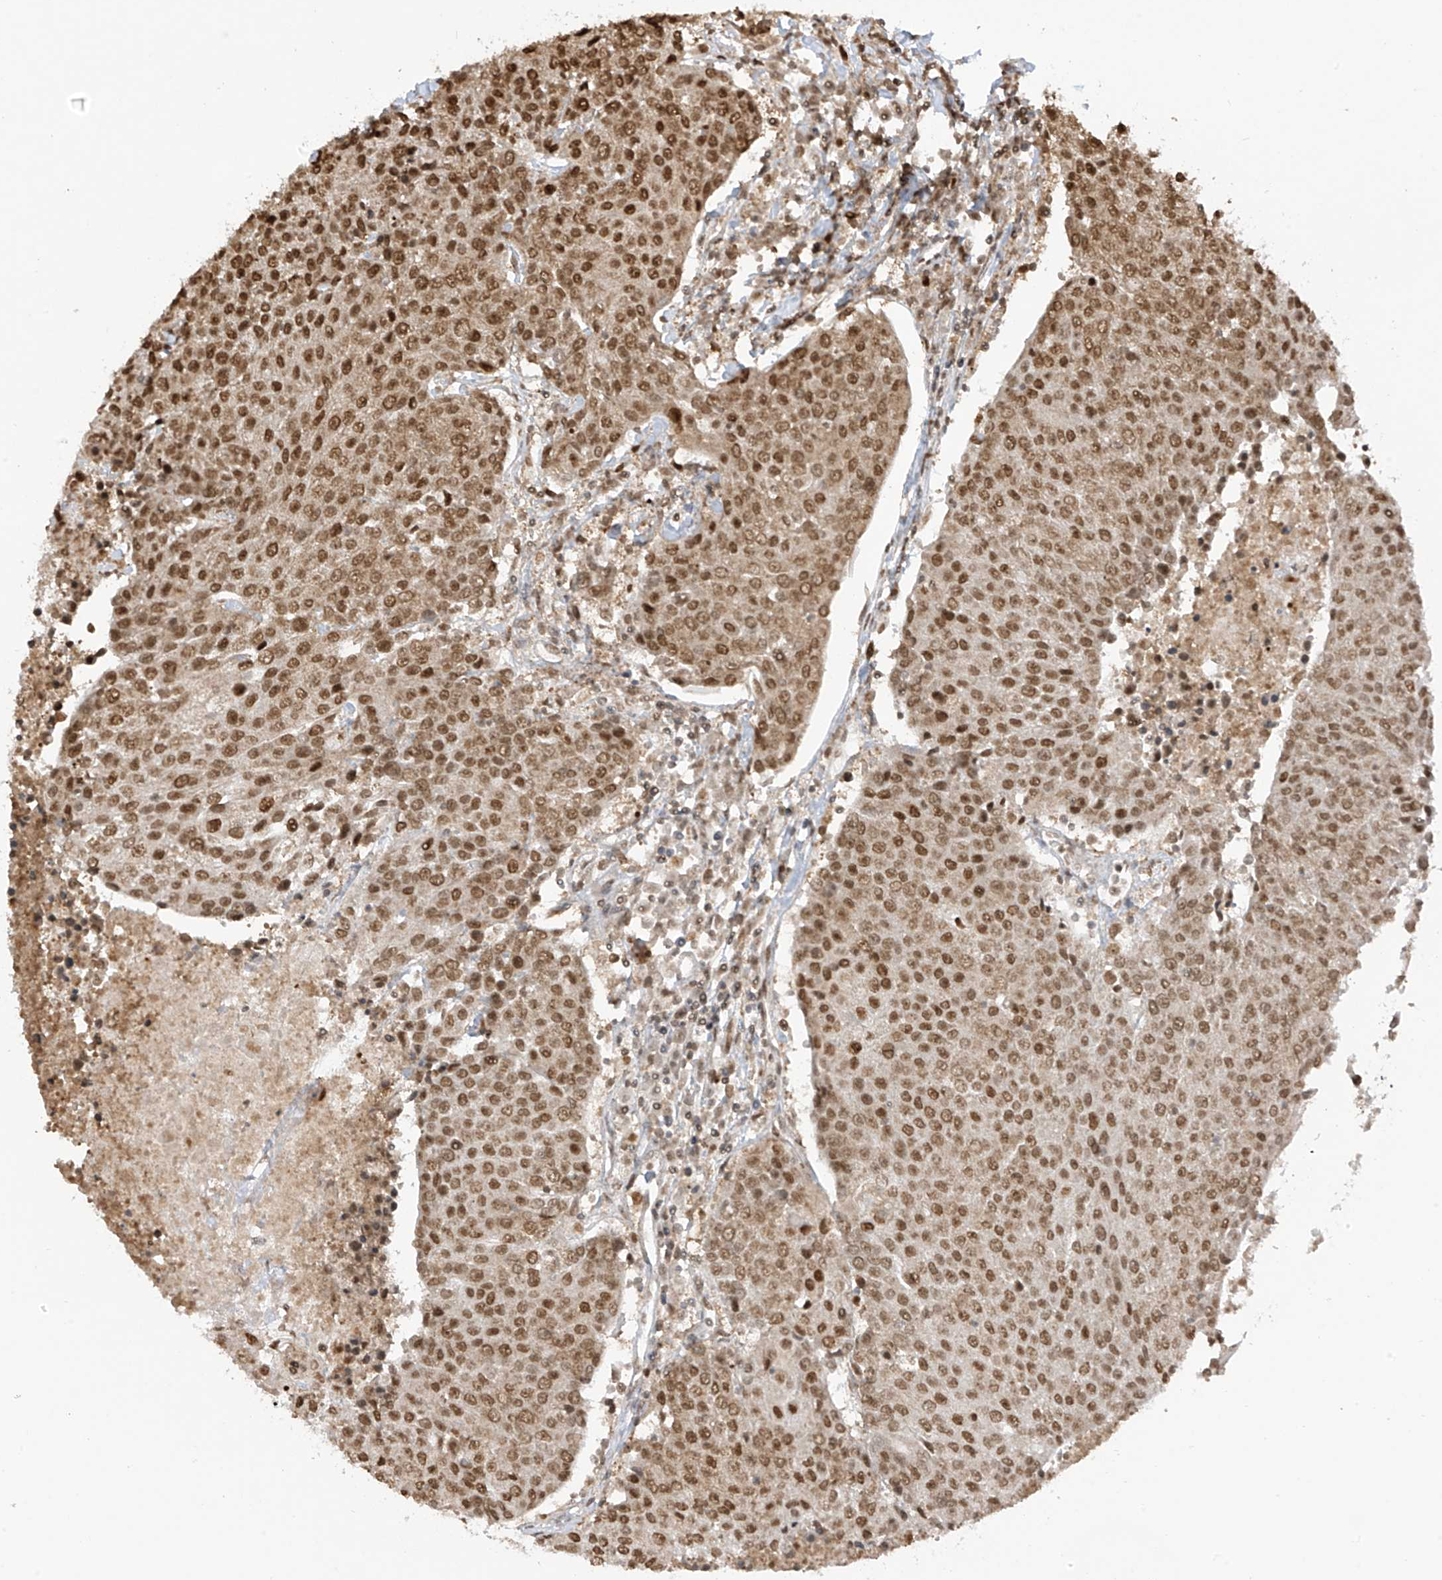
{"staining": {"intensity": "moderate", "quantity": ">75%", "location": "nuclear"}, "tissue": "urothelial cancer", "cell_type": "Tumor cells", "image_type": "cancer", "snomed": [{"axis": "morphology", "description": "Urothelial carcinoma, High grade"}, {"axis": "topography", "description": "Urinary bladder"}], "caption": "A photomicrograph of human urothelial cancer stained for a protein exhibits moderate nuclear brown staining in tumor cells.", "gene": "KPNB1", "patient": {"sex": "female", "age": 85}}